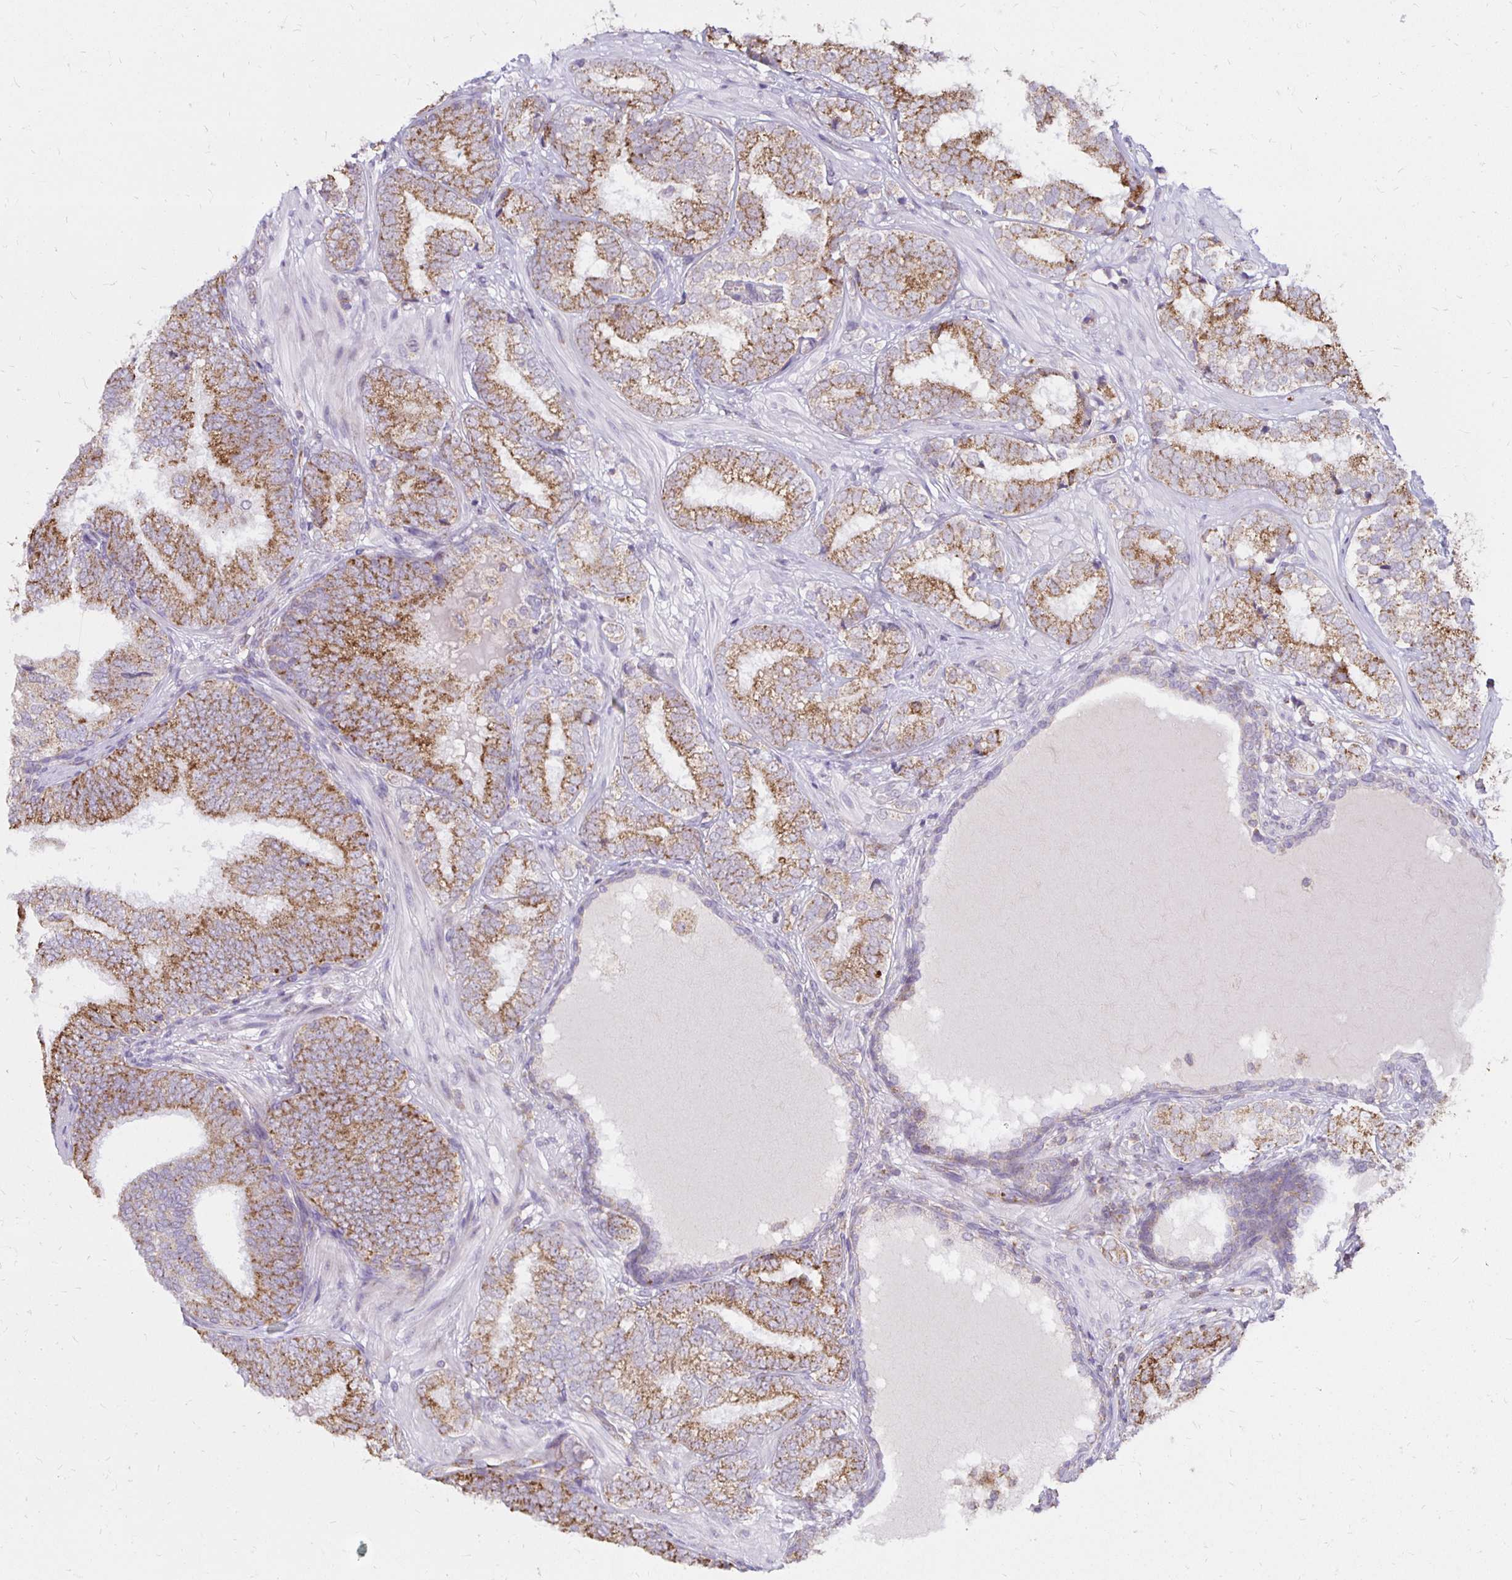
{"staining": {"intensity": "moderate", "quantity": "25%-75%", "location": "cytoplasmic/membranous"}, "tissue": "prostate cancer", "cell_type": "Tumor cells", "image_type": "cancer", "snomed": [{"axis": "morphology", "description": "Adenocarcinoma, High grade"}, {"axis": "topography", "description": "Prostate"}], "caption": "Immunohistochemical staining of high-grade adenocarcinoma (prostate) exhibits medium levels of moderate cytoplasmic/membranous positivity in approximately 25%-75% of tumor cells.", "gene": "IER3", "patient": {"sex": "male", "age": 72}}